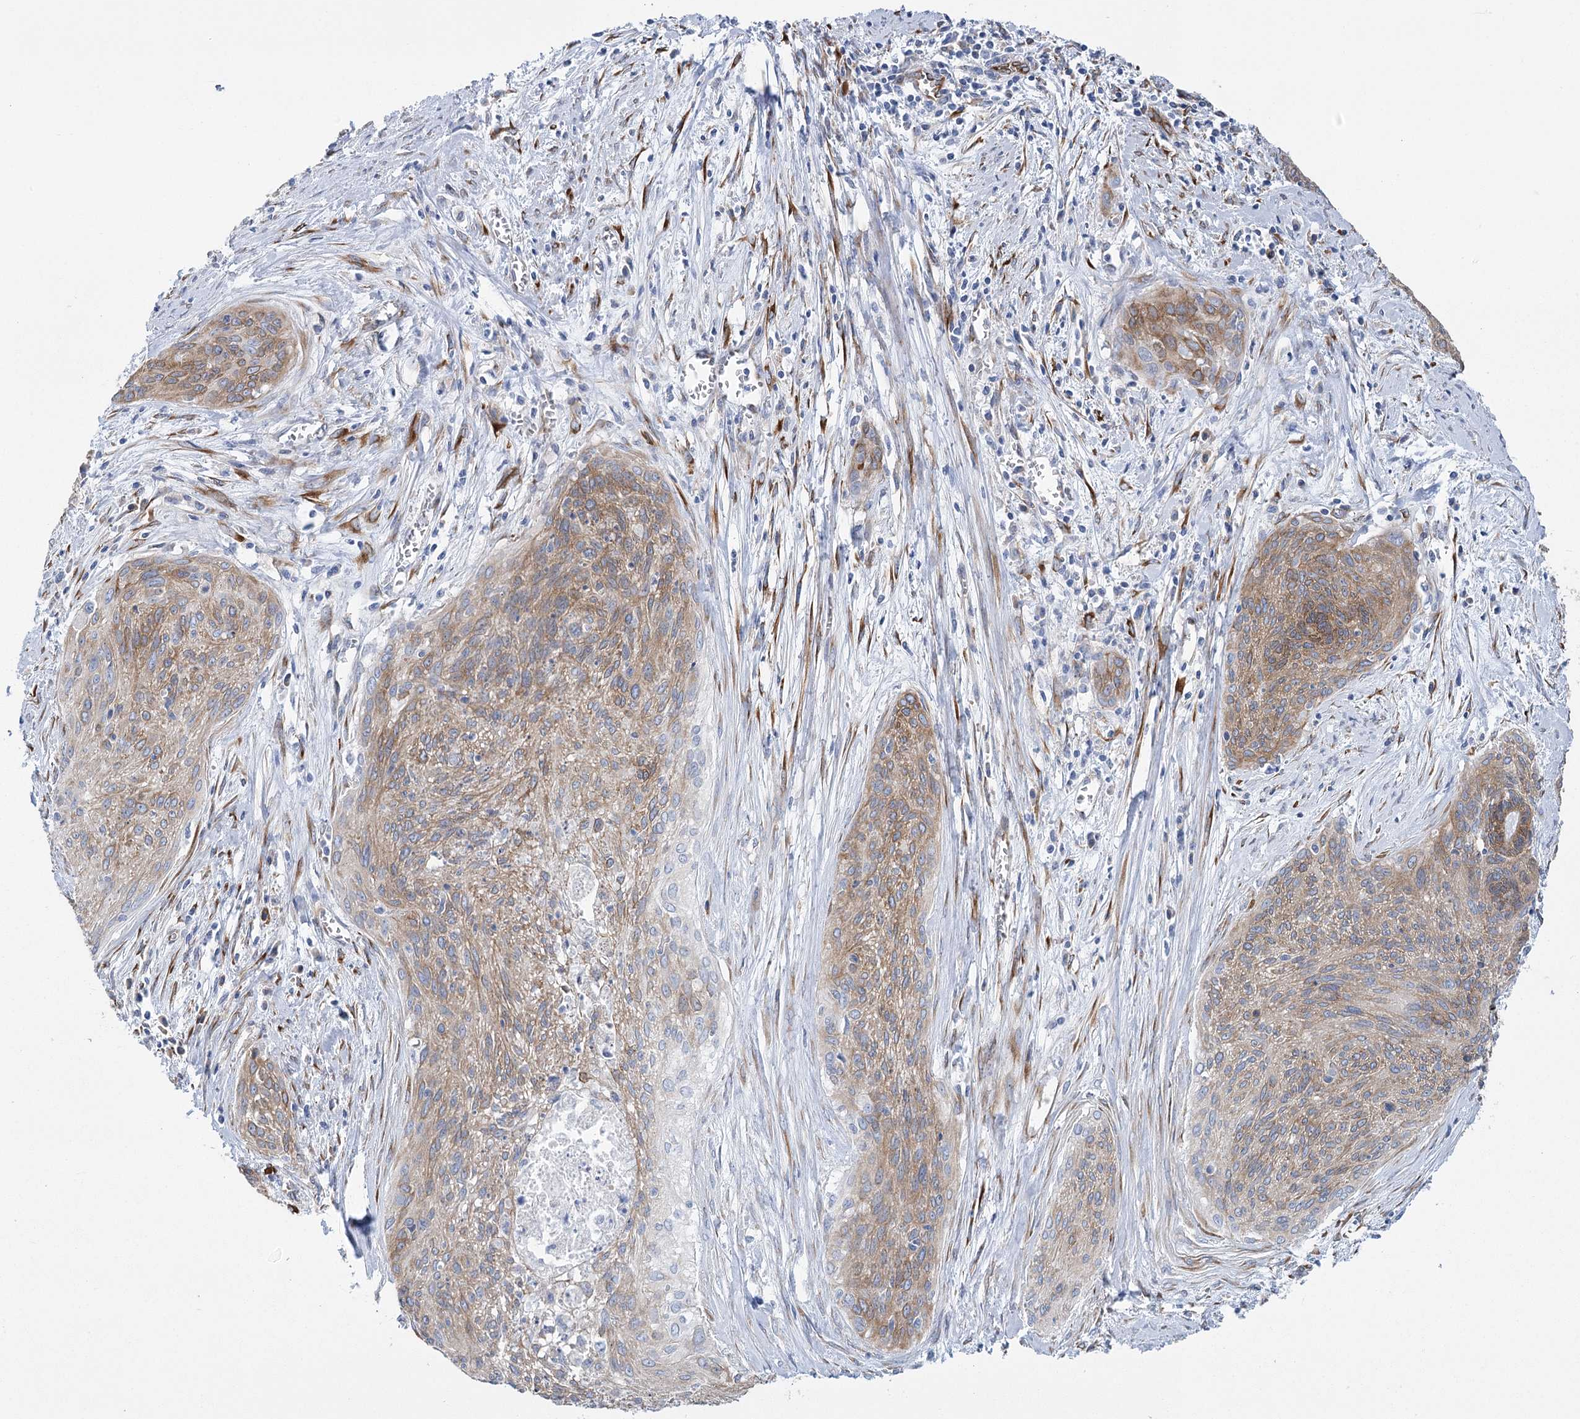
{"staining": {"intensity": "weak", "quantity": "25%-75%", "location": "cytoplasmic/membranous"}, "tissue": "cervical cancer", "cell_type": "Tumor cells", "image_type": "cancer", "snomed": [{"axis": "morphology", "description": "Squamous cell carcinoma, NOS"}, {"axis": "topography", "description": "Cervix"}], "caption": "Weak cytoplasmic/membranous positivity for a protein is appreciated in about 25%-75% of tumor cells of squamous cell carcinoma (cervical) using immunohistochemistry (IHC).", "gene": "YTHDC2", "patient": {"sex": "female", "age": 55}}